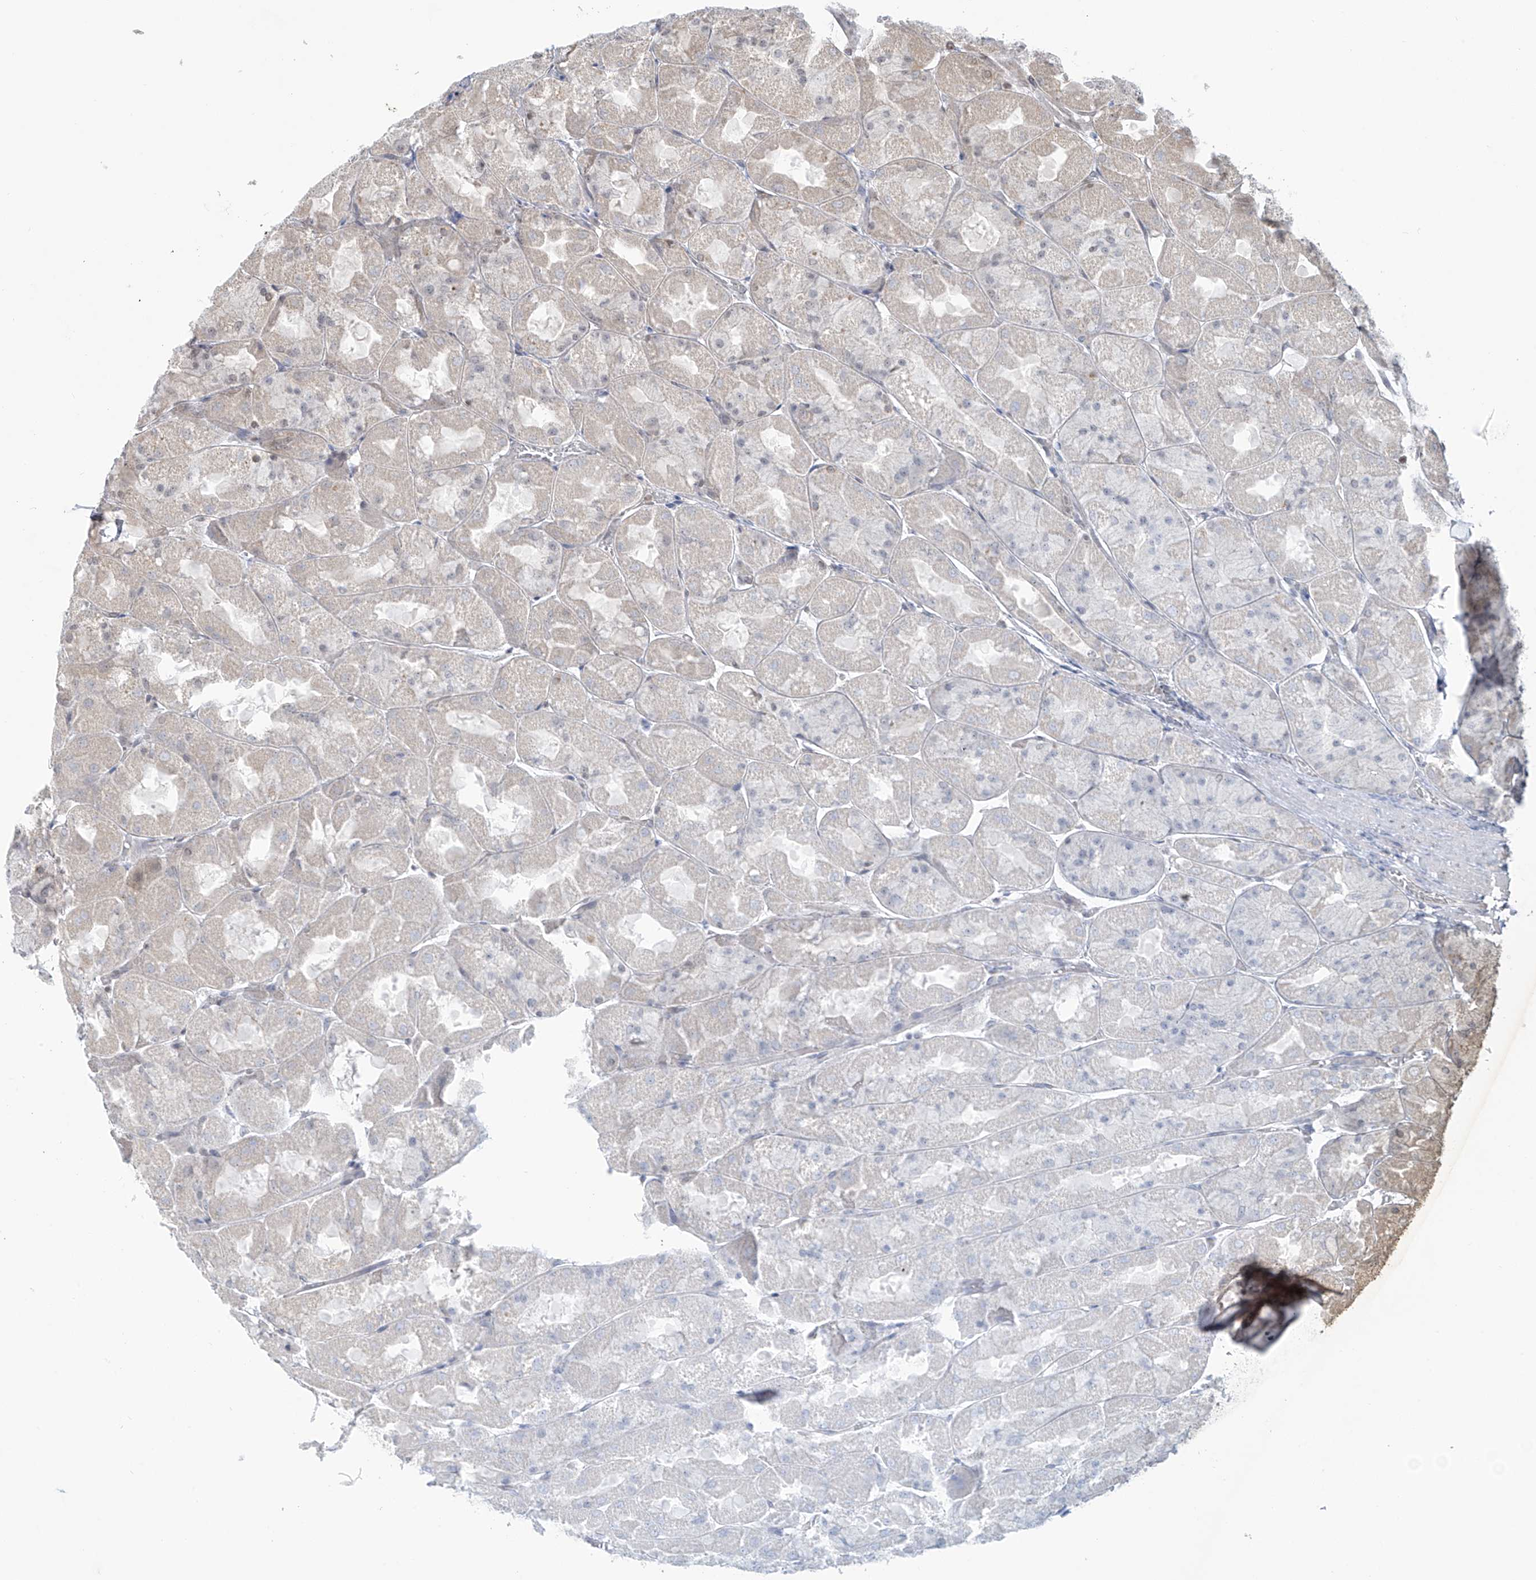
{"staining": {"intensity": "moderate", "quantity": "<25%", "location": "cytoplasmic/membranous,nuclear"}, "tissue": "stomach", "cell_type": "Glandular cells", "image_type": "normal", "snomed": [{"axis": "morphology", "description": "Normal tissue, NOS"}, {"axis": "topography", "description": "Stomach"}], "caption": "Glandular cells demonstrate moderate cytoplasmic/membranous,nuclear staining in about <25% of cells in unremarkable stomach. Immunohistochemistry stains the protein in brown and the nuclei are stained blue.", "gene": "VMP1", "patient": {"sex": "female", "age": 61}}